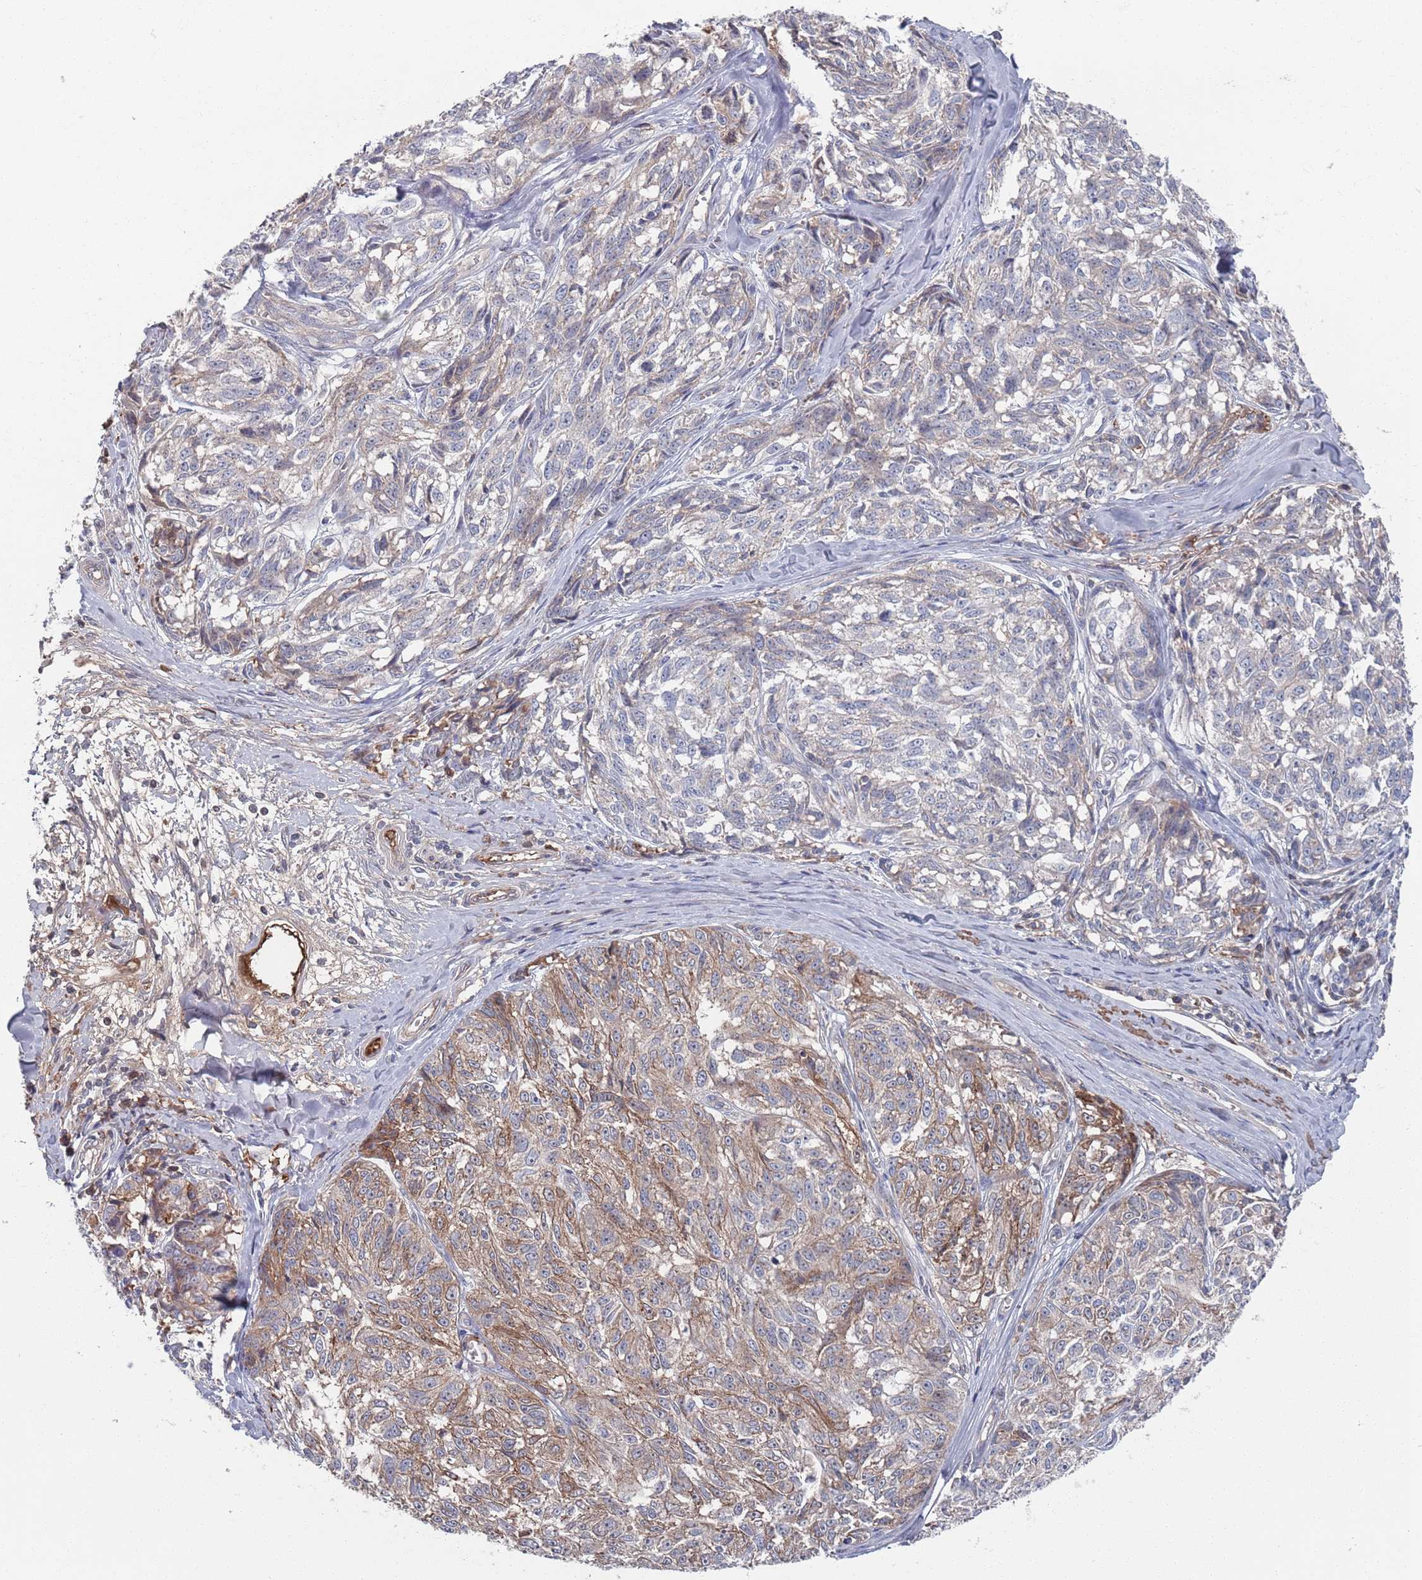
{"staining": {"intensity": "moderate", "quantity": "<25%", "location": "cytoplasmic/membranous"}, "tissue": "melanoma", "cell_type": "Tumor cells", "image_type": "cancer", "snomed": [{"axis": "morphology", "description": "Normal tissue, NOS"}, {"axis": "morphology", "description": "Malignant melanoma, NOS"}, {"axis": "topography", "description": "Skin"}], "caption": "Malignant melanoma was stained to show a protein in brown. There is low levels of moderate cytoplasmic/membranous staining in approximately <25% of tumor cells.", "gene": "PLEKHA4", "patient": {"sex": "female", "age": 64}}